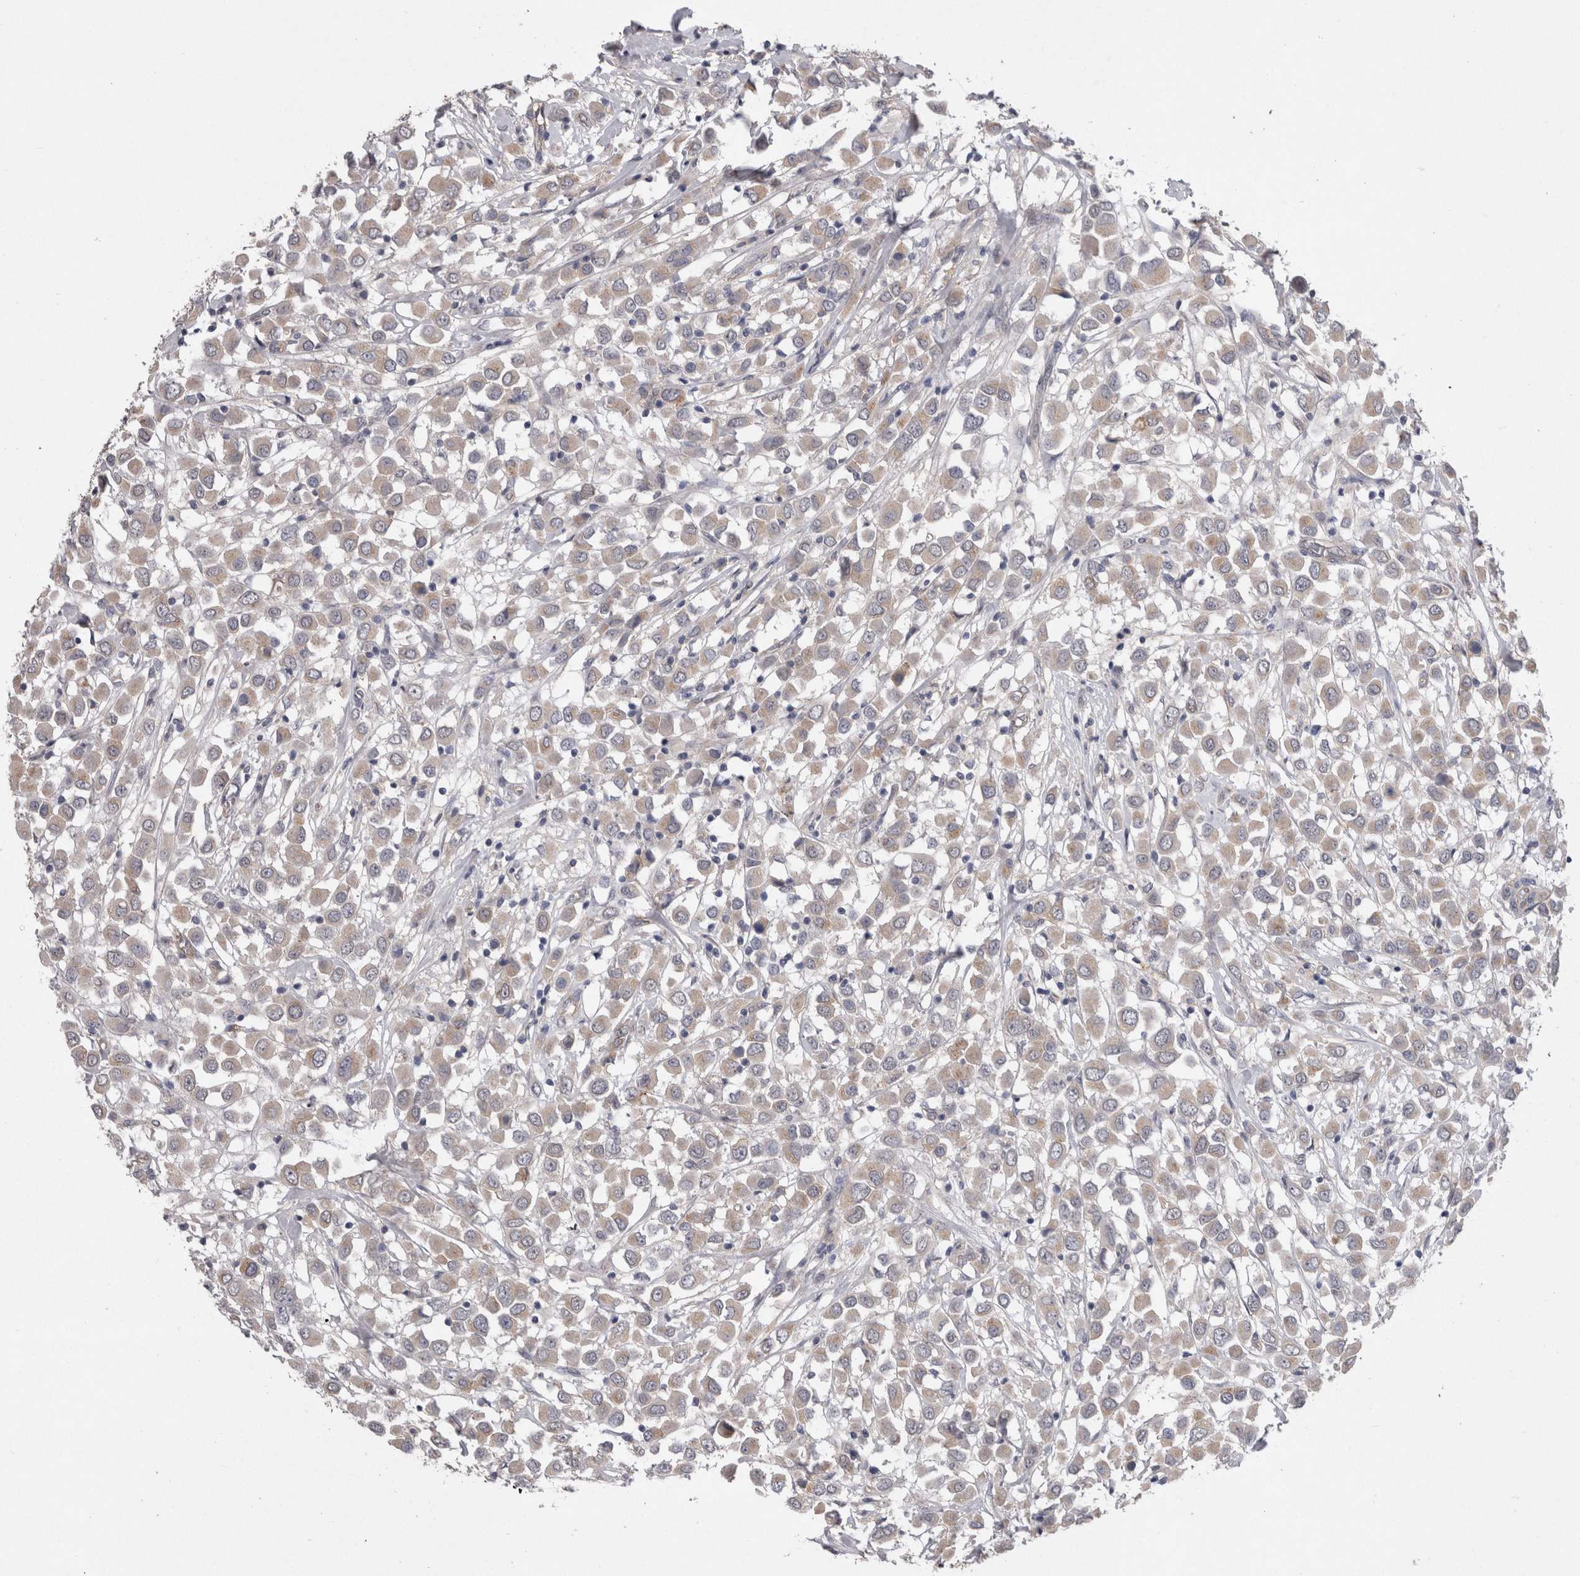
{"staining": {"intensity": "weak", "quantity": "25%-75%", "location": "cytoplasmic/membranous"}, "tissue": "breast cancer", "cell_type": "Tumor cells", "image_type": "cancer", "snomed": [{"axis": "morphology", "description": "Duct carcinoma"}, {"axis": "topography", "description": "Breast"}], "caption": "High-magnification brightfield microscopy of breast cancer (invasive ductal carcinoma) stained with DAB (3,3'-diaminobenzidine) (brown) and counterstained with hematoxylin (blue). tumor cells exhibit weak cytoplasmic/membranous expression is present in approximately25%-75% of cells.", "gene": "NECTIN2", "patient": {"sex": "female", "age": 61}}